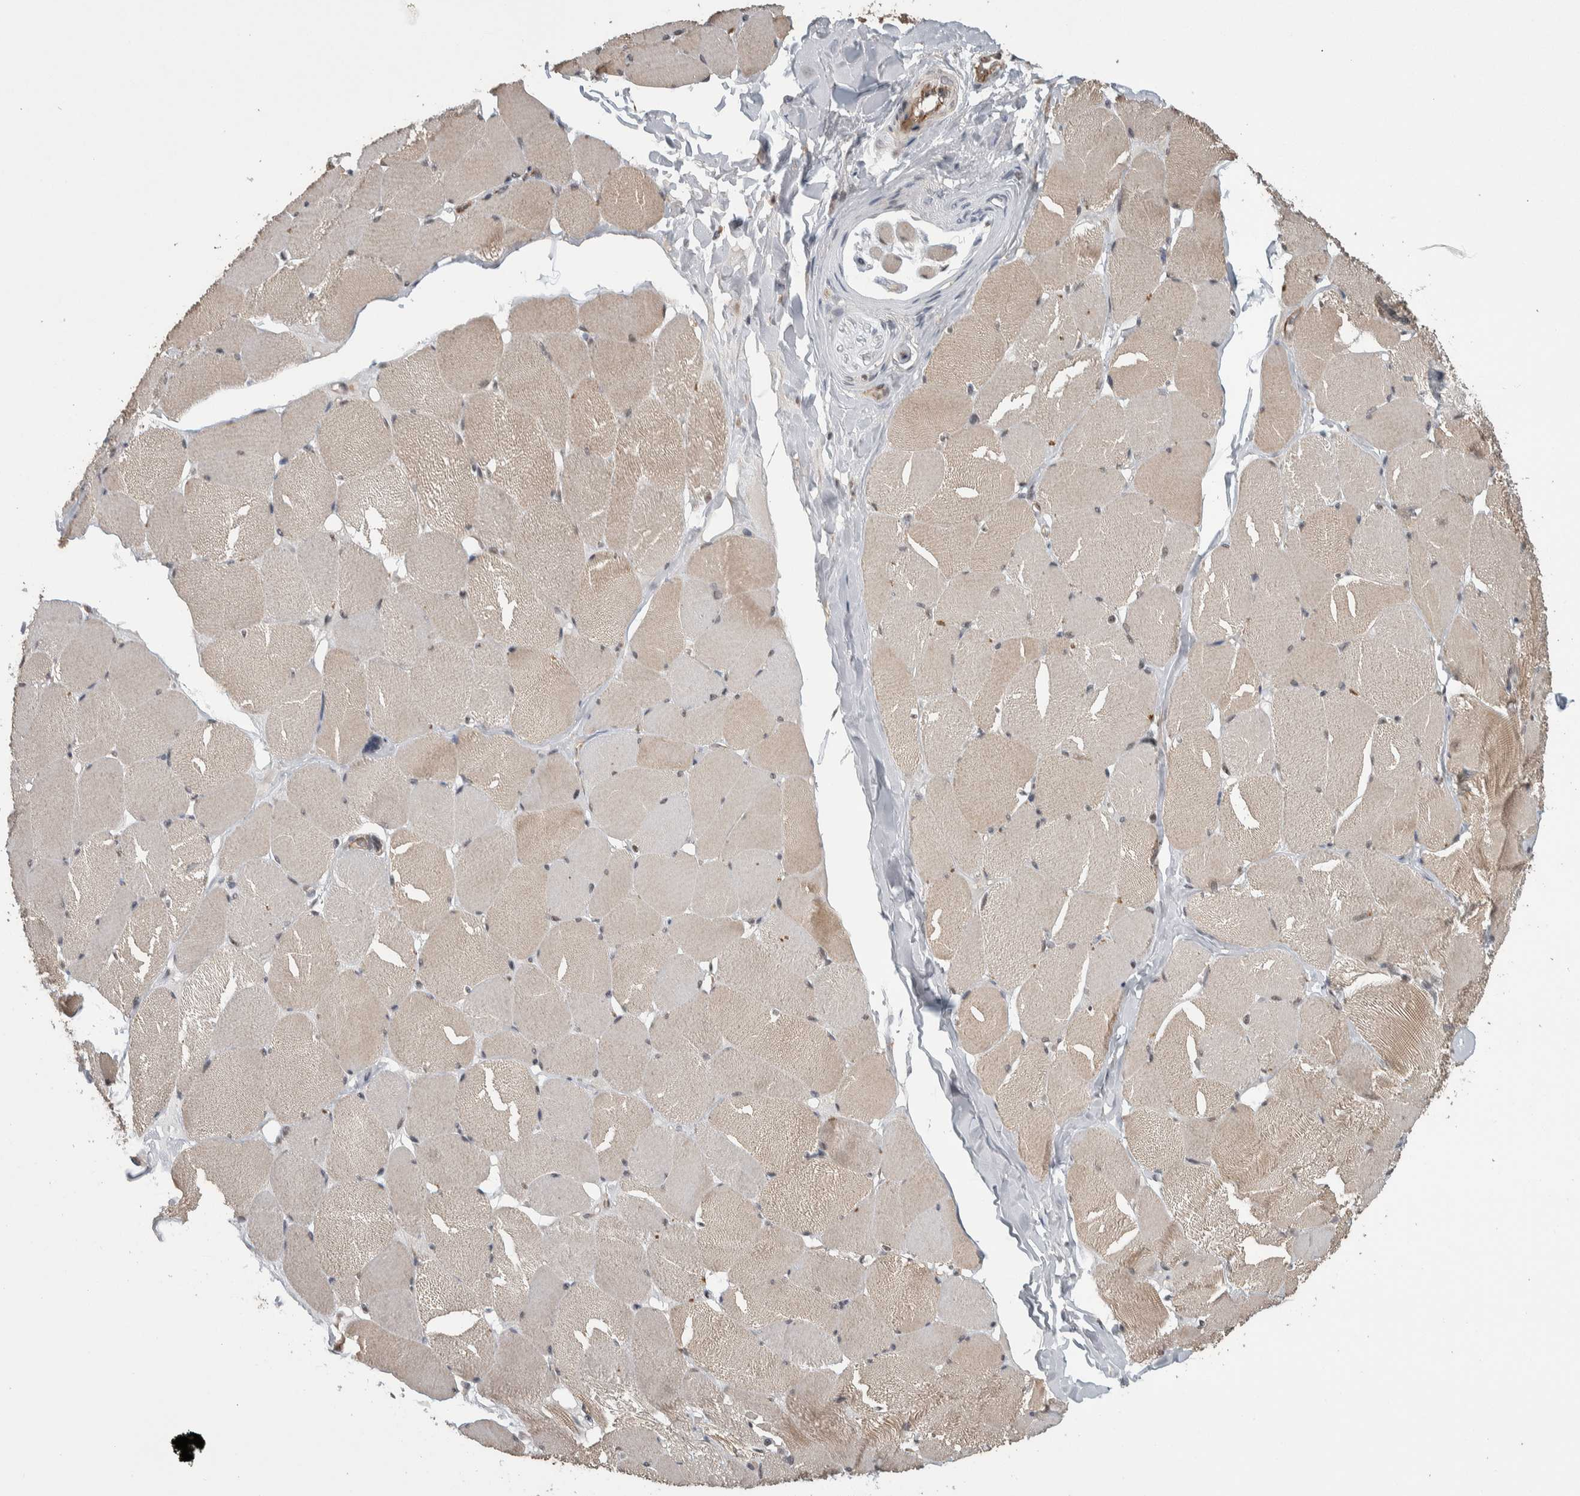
{"staining": {"intensity": "moderate", "quantity": "25%-75%", "location": "cytoplasmic/membranous"}, "tissue": "skeletal muscle", "cell_type": "Myocytes", "image_type": "normal", "snomed": [{"axis": "morphology", "description": "Normal tissue, NOS"}, {"axis": "topography", "description": "Skin"}, {"axis": "topography", "description": "Skeletal muscle"}], "caption": "Myocytes reveal medium levels of moderate cytoplasmic/membranous positivity in approximately 25%-75% of cells in normal human skeletal muscle.", "gene": "PRDM4", "patient": {"sex": "male", "age": 83}}